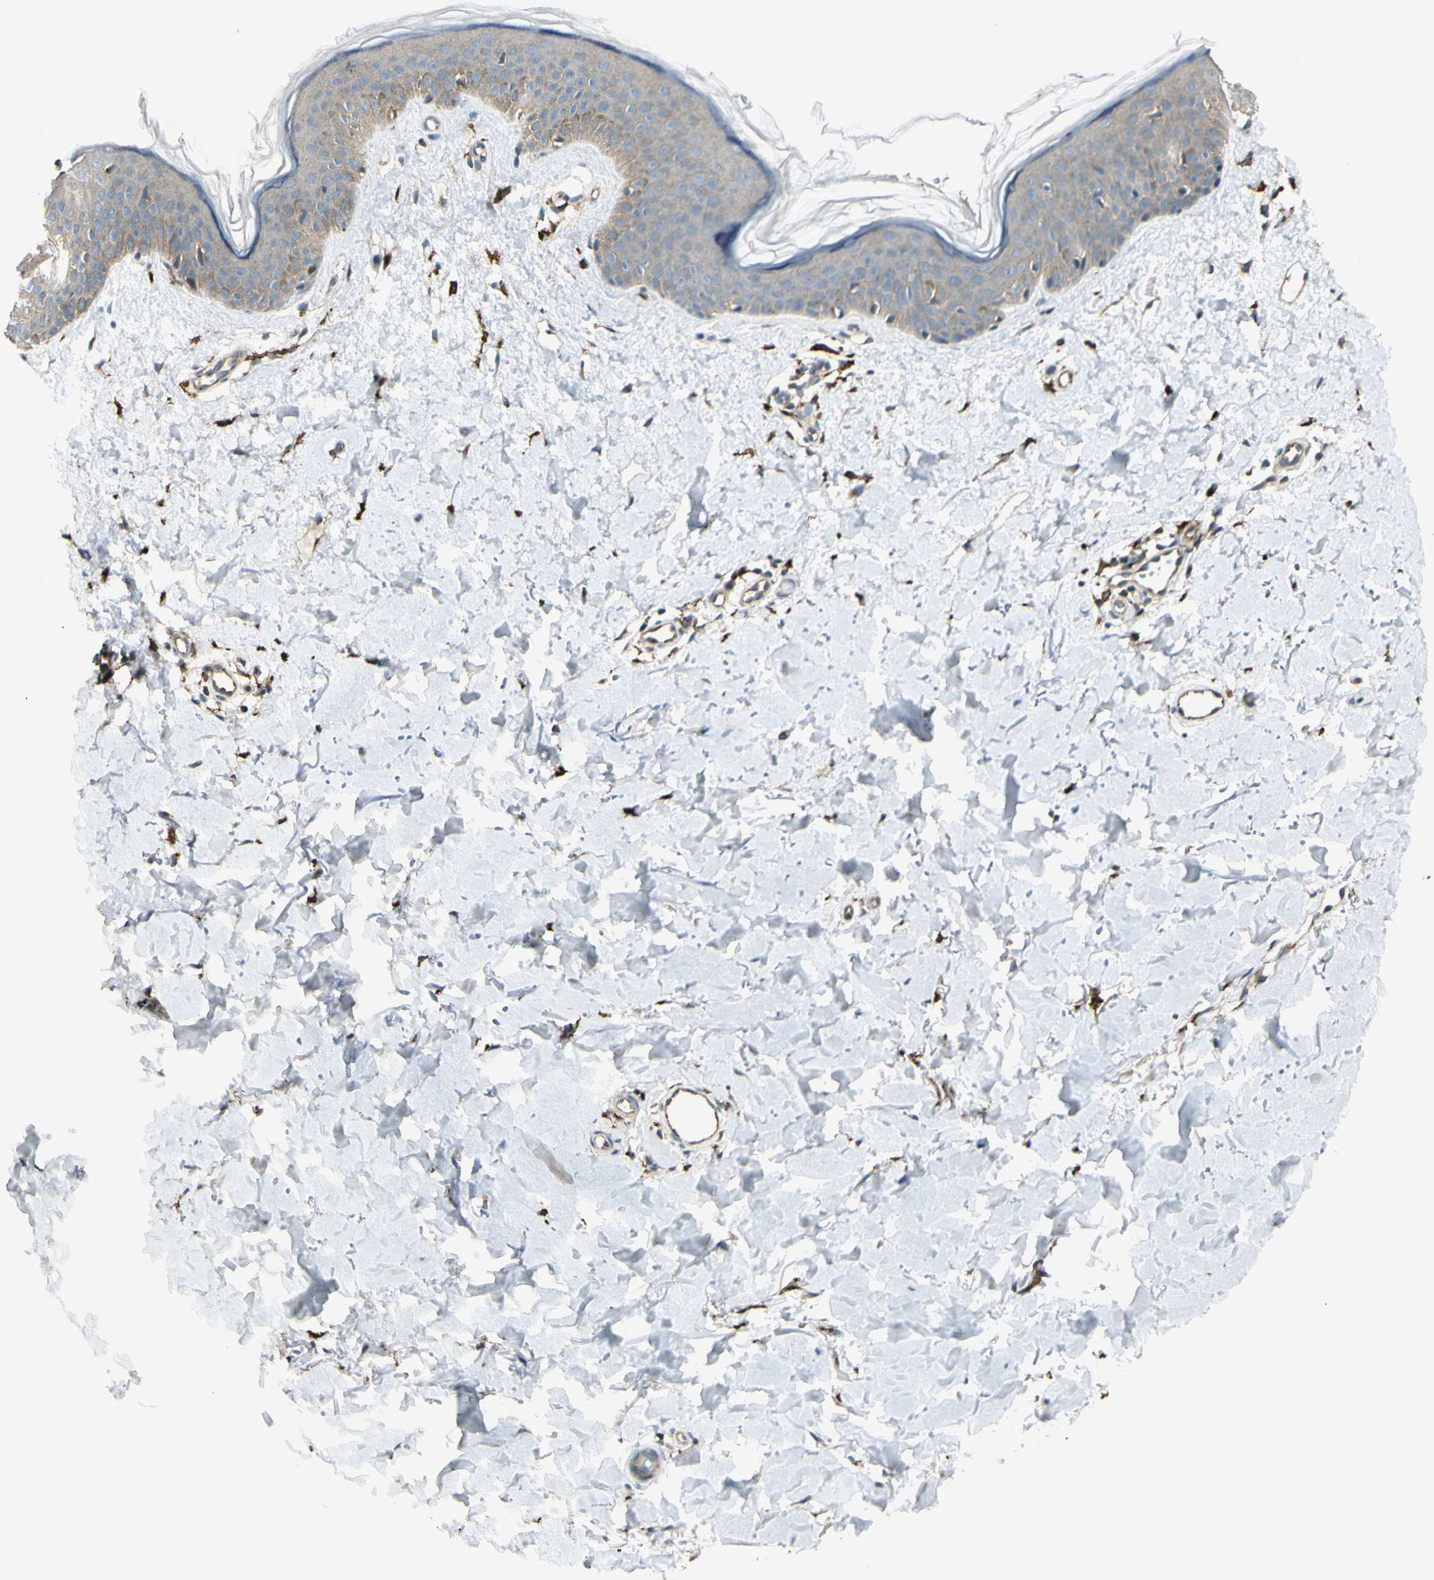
{"staining": {"intensity": "moderate", "quantity": ">75%", "location": "cytoplasmic/membranous"}, "tissue": "skin", "cell_type": "Fibroblasts", "image_type": "normal", "snomed": [{"axis": "morphology", "description": "Normal tissue, NOS"}, {"axis": "topography", "description": "Skin"}], "caption": "High-magnification brightfield microscopy of benign skin stained with DAB (3,3'-diaminobenzidine) (brown) and counterstained with hematoxylin (blue). fibroblasts exhibit moderate cytoplasmic/membranous expression is present in about>75% of cells.", "gene": "AGFG1", "patient": {"sex": "female", "age": 56}}